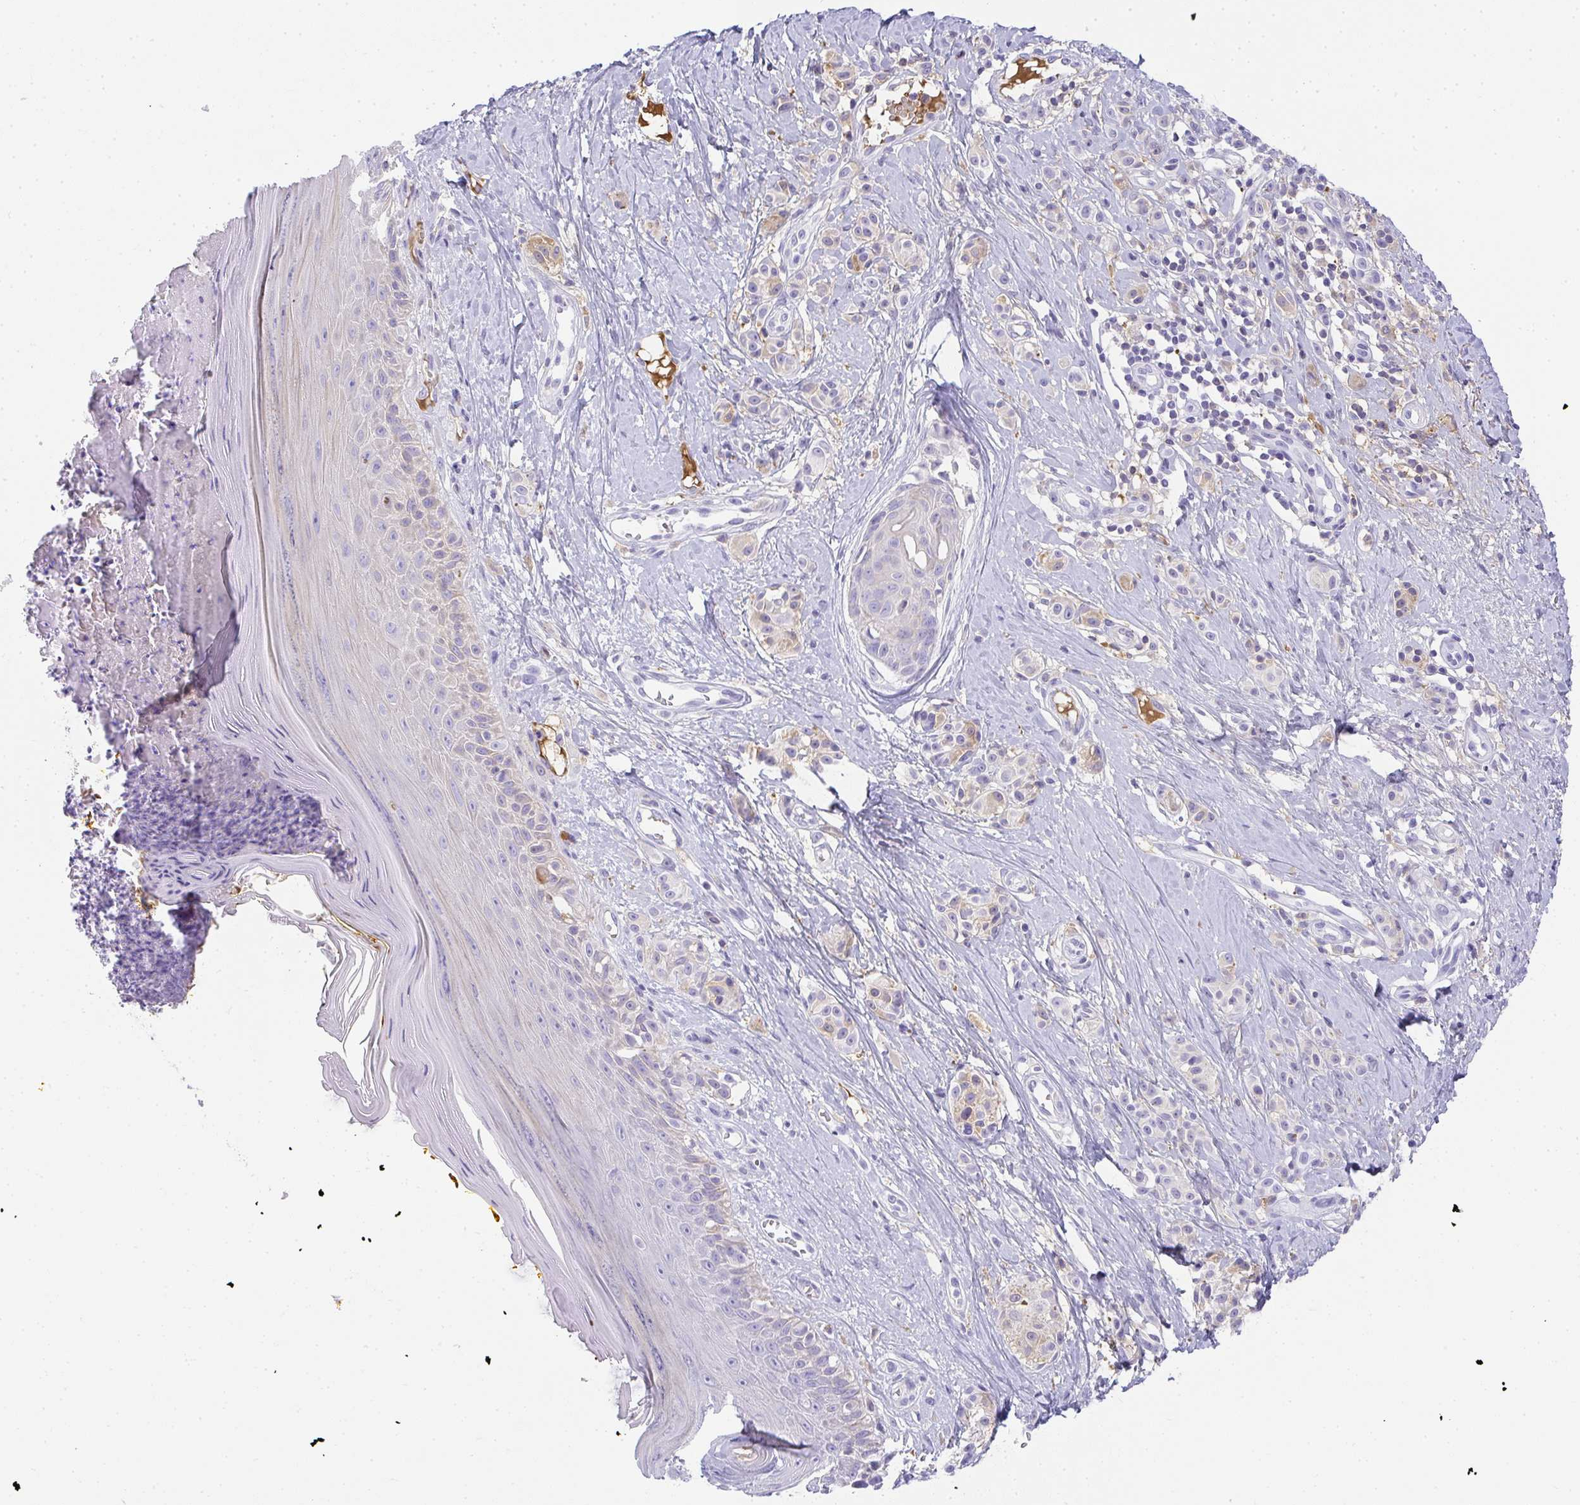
{"staining": {"intensity": "negative", "quantity": "none", "location": "none"}, "tissue": "melanoma", "cell_type": "Tumor cells", "image_type": "cancer", "snomed": [{"axis": "morphology", "description": "Malignant melanoma, NOS"}, {"axis": "topography", "description": "Skin"}], "caption": "This is an immunohistochemistry photomicrograph of human malignant melanoma. There is no staining in tumor cells.", "gene": "ZSWIM3", "patient": {"sex": "male", "age": 74}}